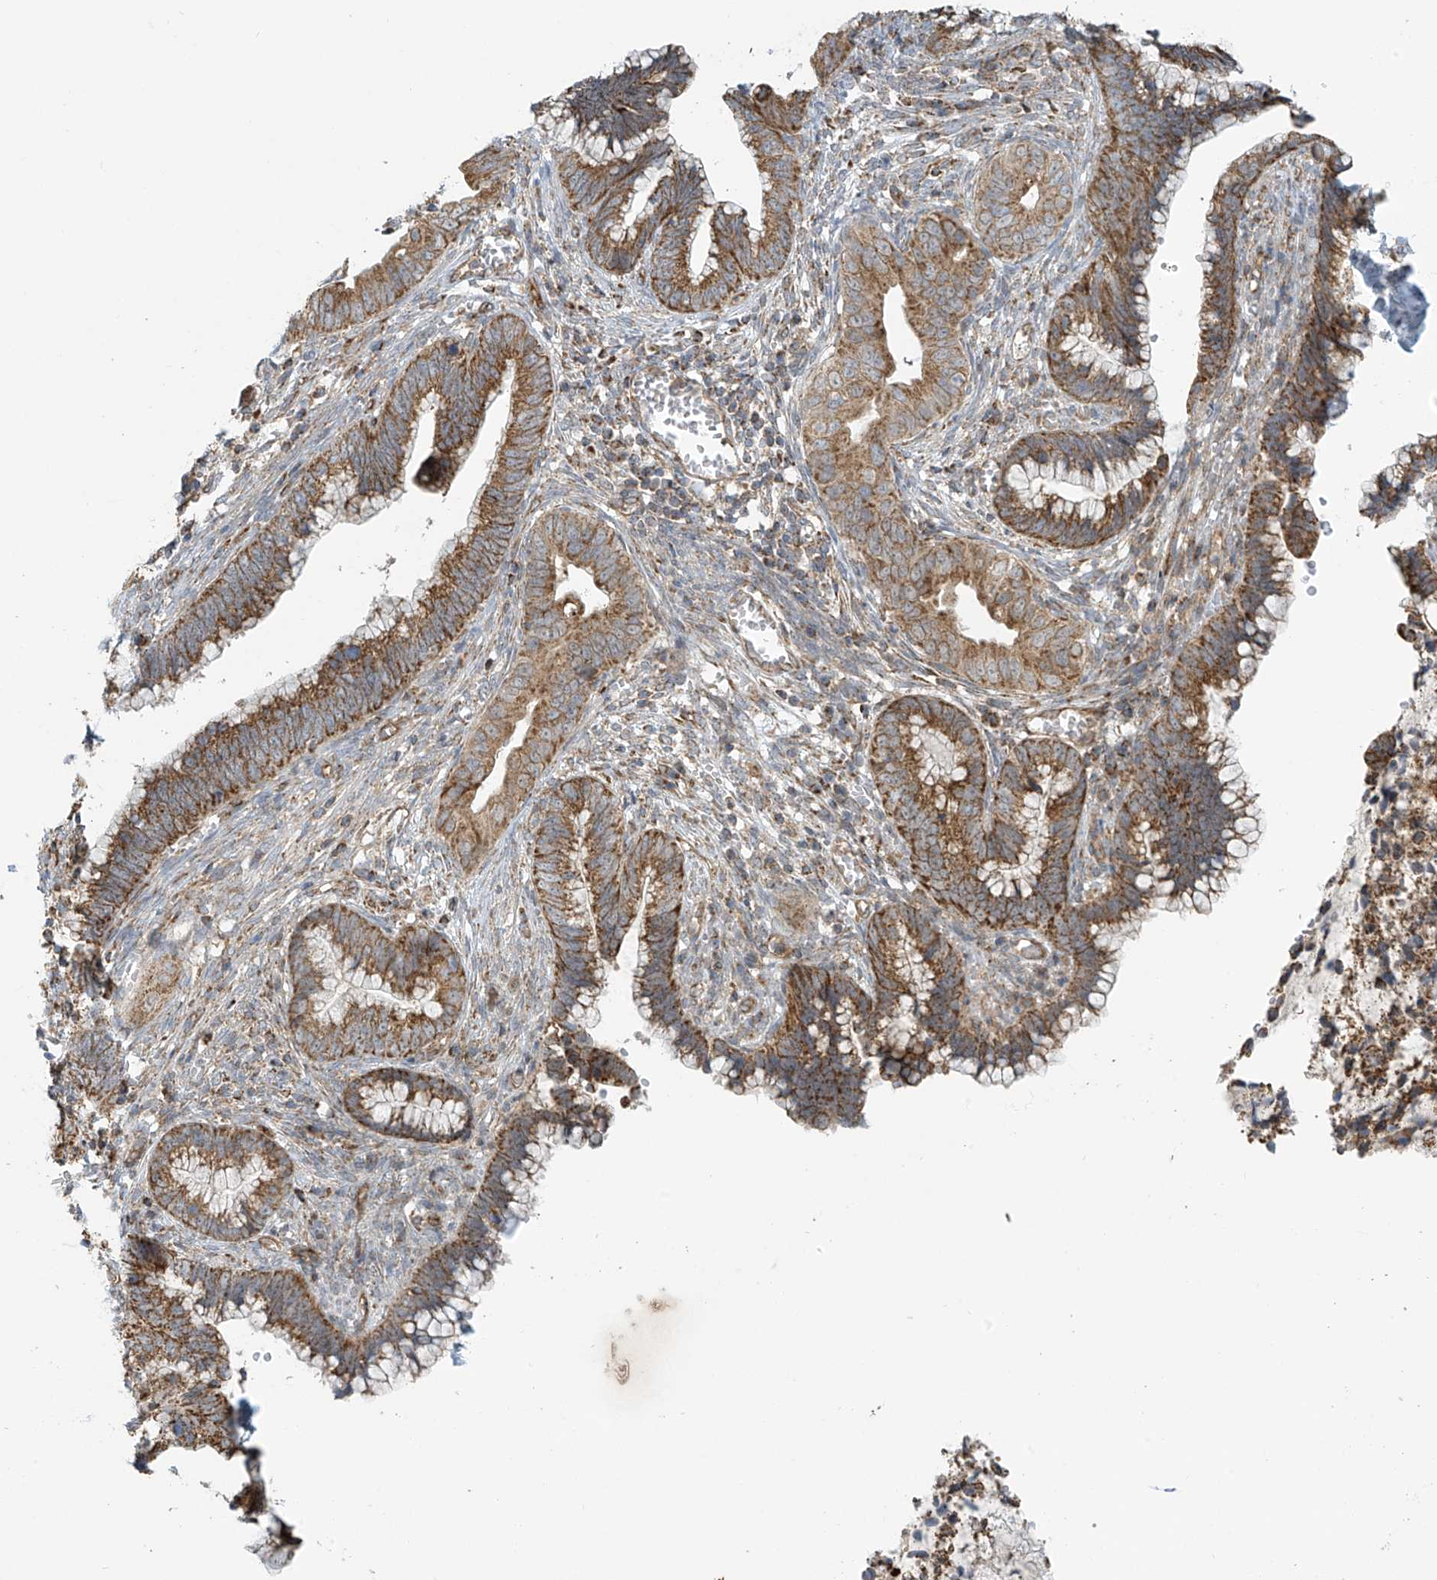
{"staining": {"intensity": "moderate", "quantity": ">75%", "location": "cytoplasmic/membranous"}, "tissue": "cervical cancer", "cell_type": "Tumor cells", "image_type": "cancer", "snomed": [{"axis": "morphology", "description": "Adenocarcinoma, NOS"}, {"axis": "topography", "description": "Cervix"}], "caption": "The immunohistochemical stain labels moderate cytoplasmic/membranous expression in tumor cells of cervical cancer (adenocarcinoma) tissue.", "gene": "METTL6", "patient": {"sex": "female", "age": 44}}